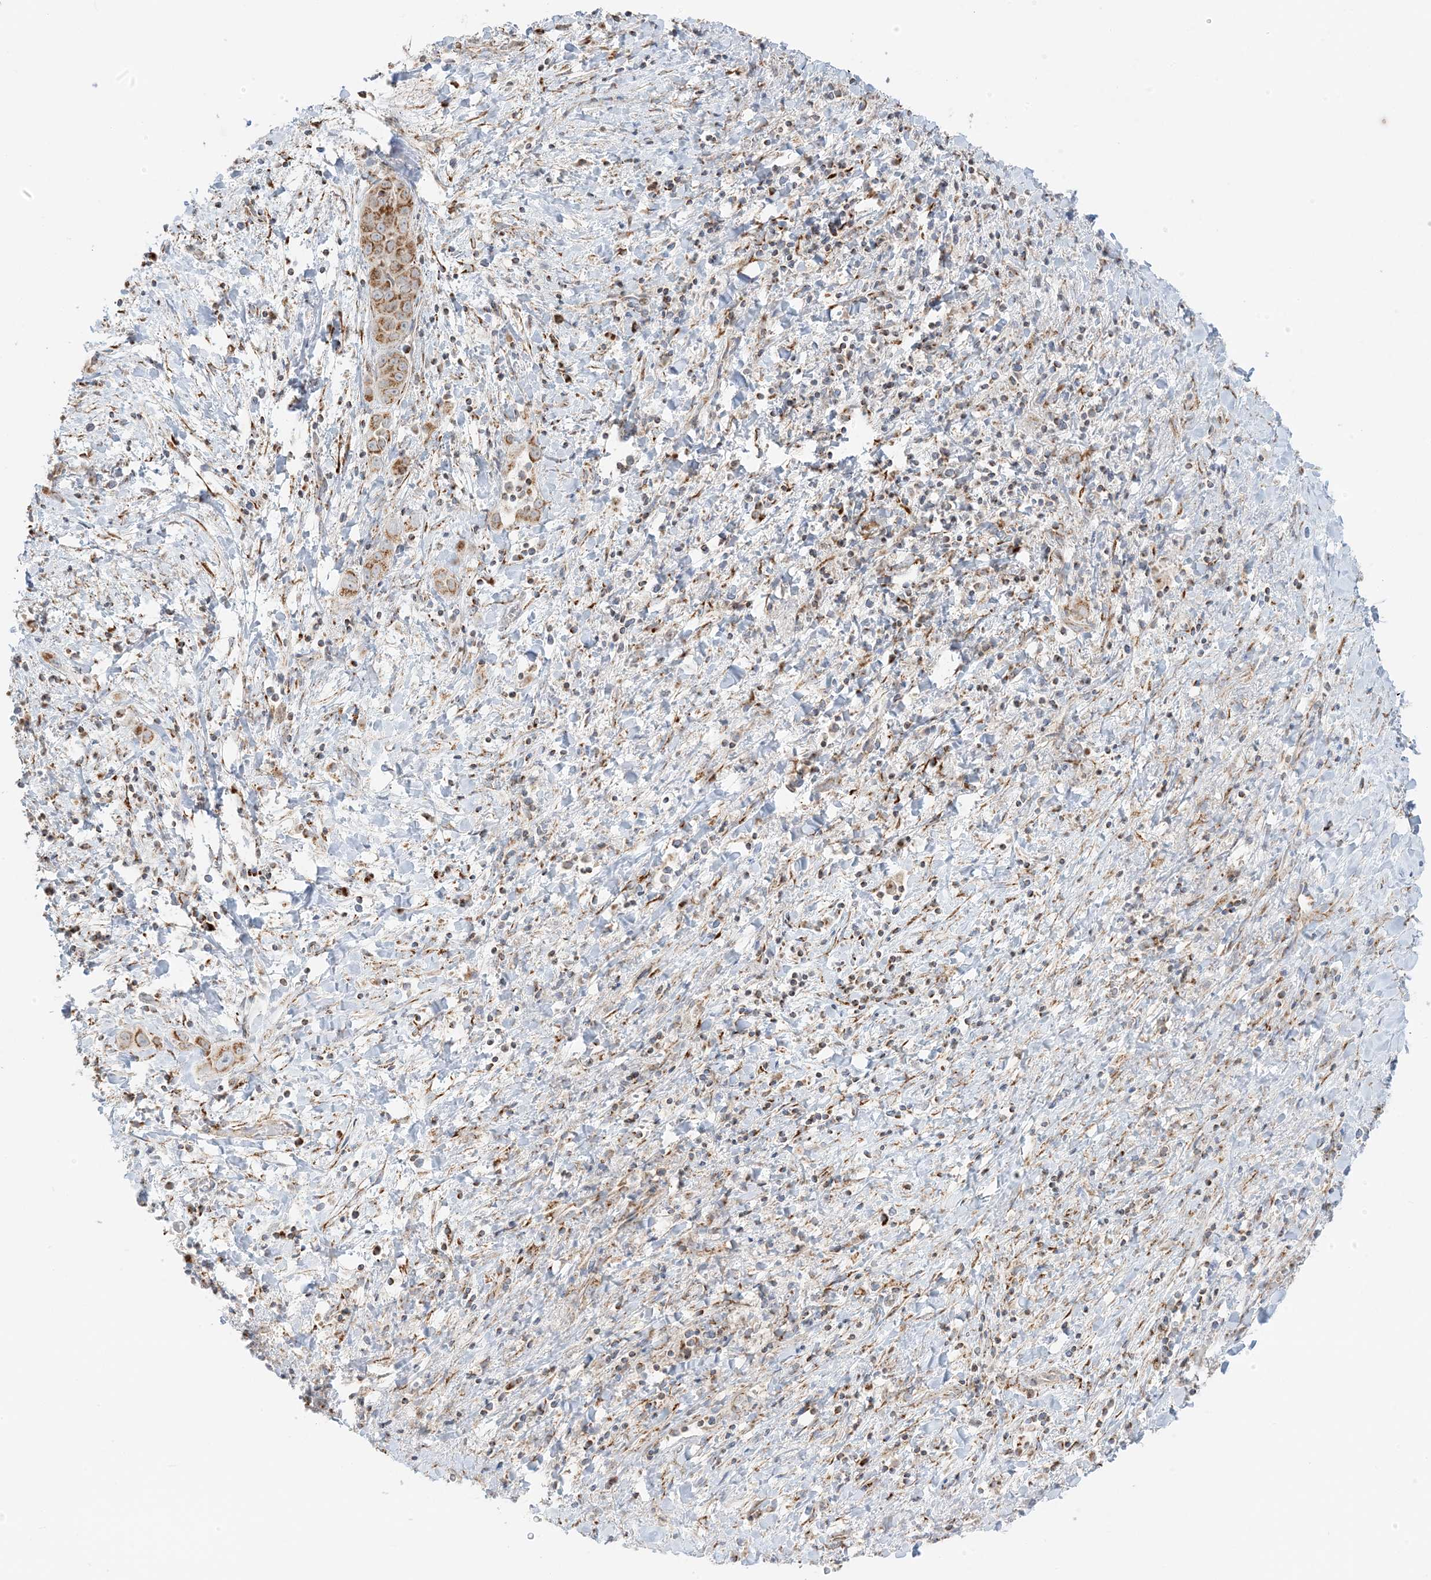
{"staining": {"intensity": "moderate", "quantity": ">75%", "location": "cytoplasmic/membranous"}, "tissue": "liver cancer", "cell_type": "Tumor cells", "image_type": "cancer", "snomed": [{"axis": "morphology", "description": "Cholangiocarcinoma"}, {"axis": "topography", "description": "Liver"}], "caption": "Moderate cytoplasmic/membranous protein staining is appreciated in approximately >75% of tumor cells in liver cholangiocarcinoma. (Stains: DAB in brown, nuclei in blue, Microscopy: brightfield microscopy at high magnification).", "gene": "SLC25A12", "patient": {"sex": "female", "age": 52}}